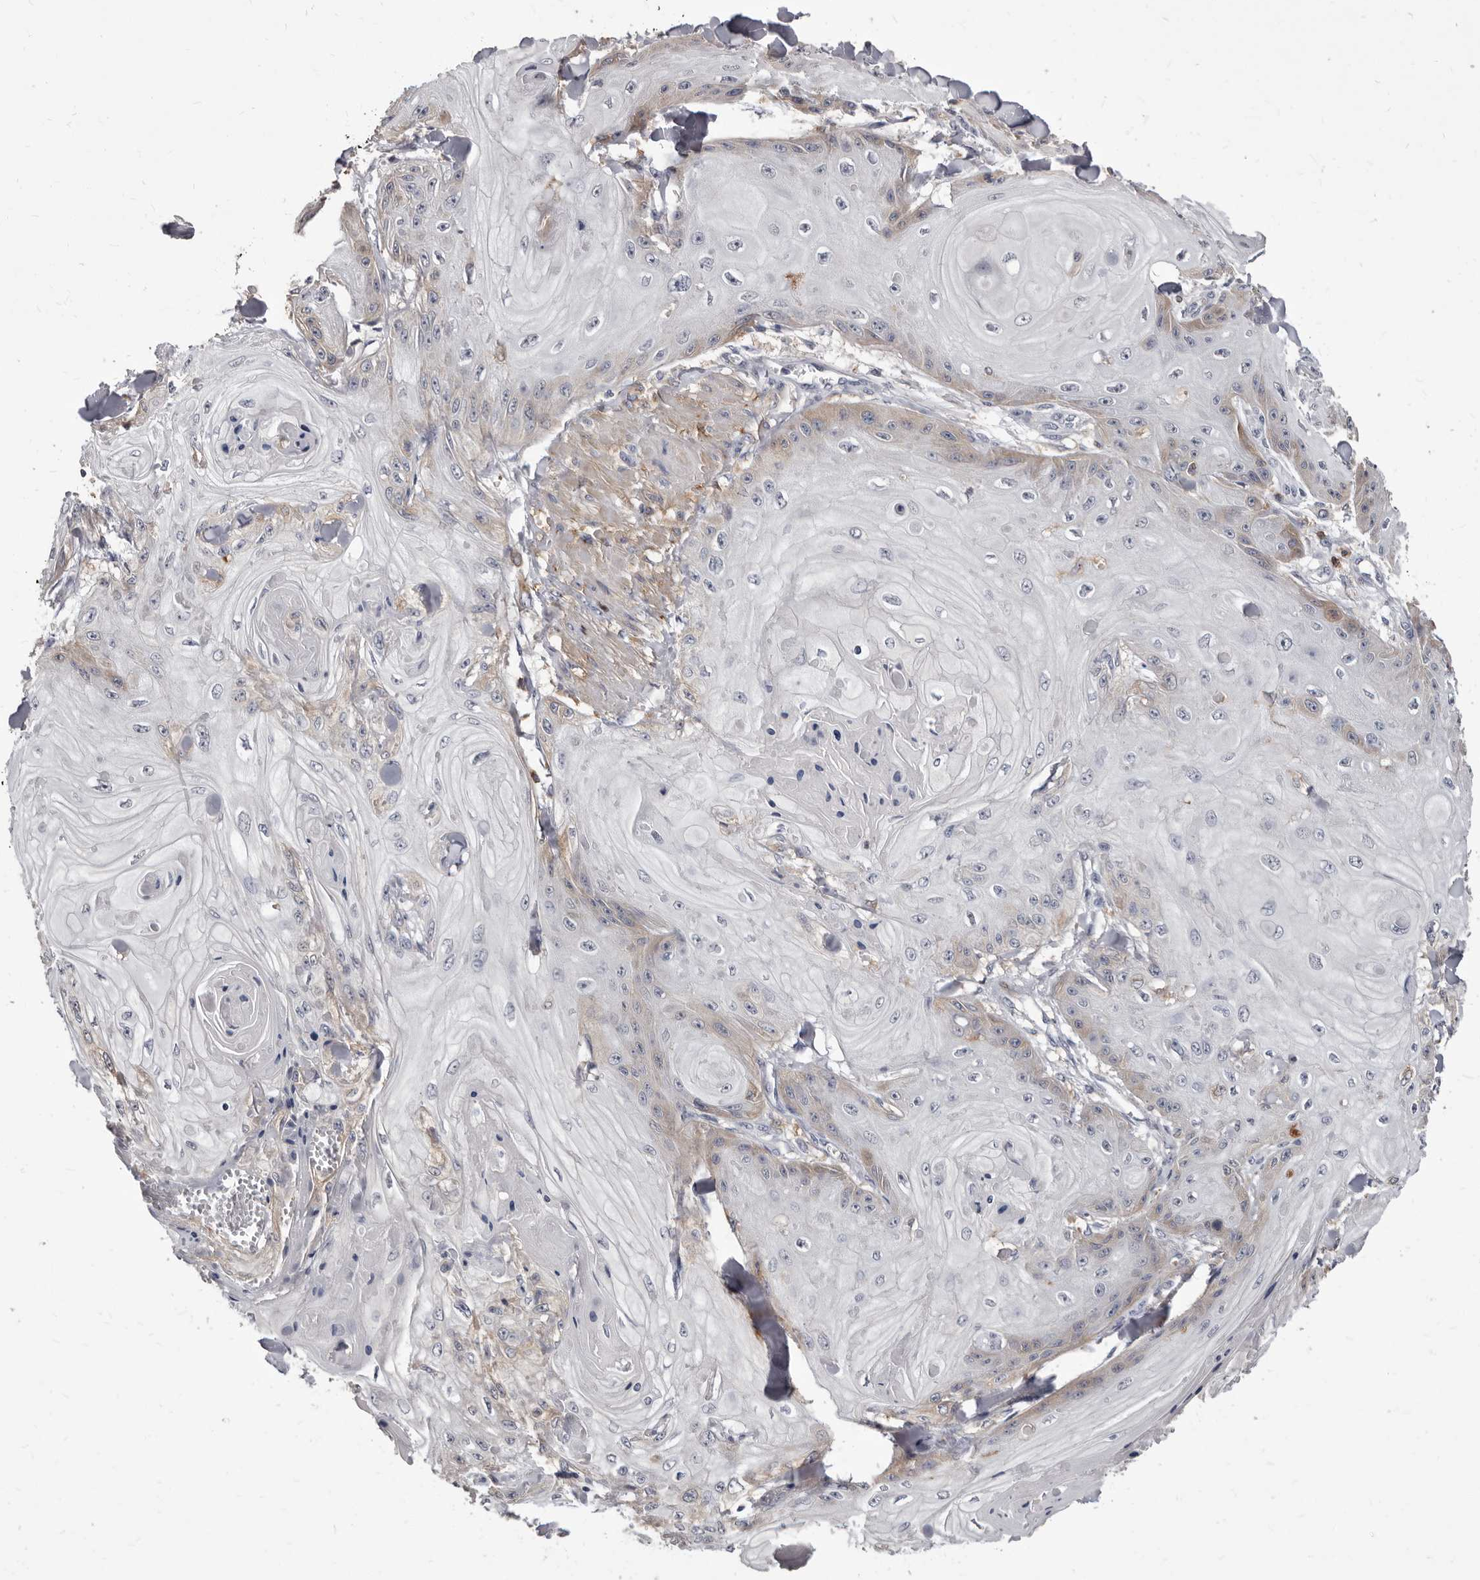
{"staining": {"intensity": "negative", "quantity": "none", "location": "none"}, "tissue": "skin cancer", "cell_type": "Tumor cells", "image_type": "cancer", "snomed": [{"axis": "morphology", "description": "Squamous cell carcinoma, NOS"}, {"axis": "topography", "description": "Skin"}], "caption": "Tumor cells show no significant staining in skin cancer (squamous cell carcinoma).", "gene": "NIBAN1", "patient": {"sex": "male", "age": 74}}